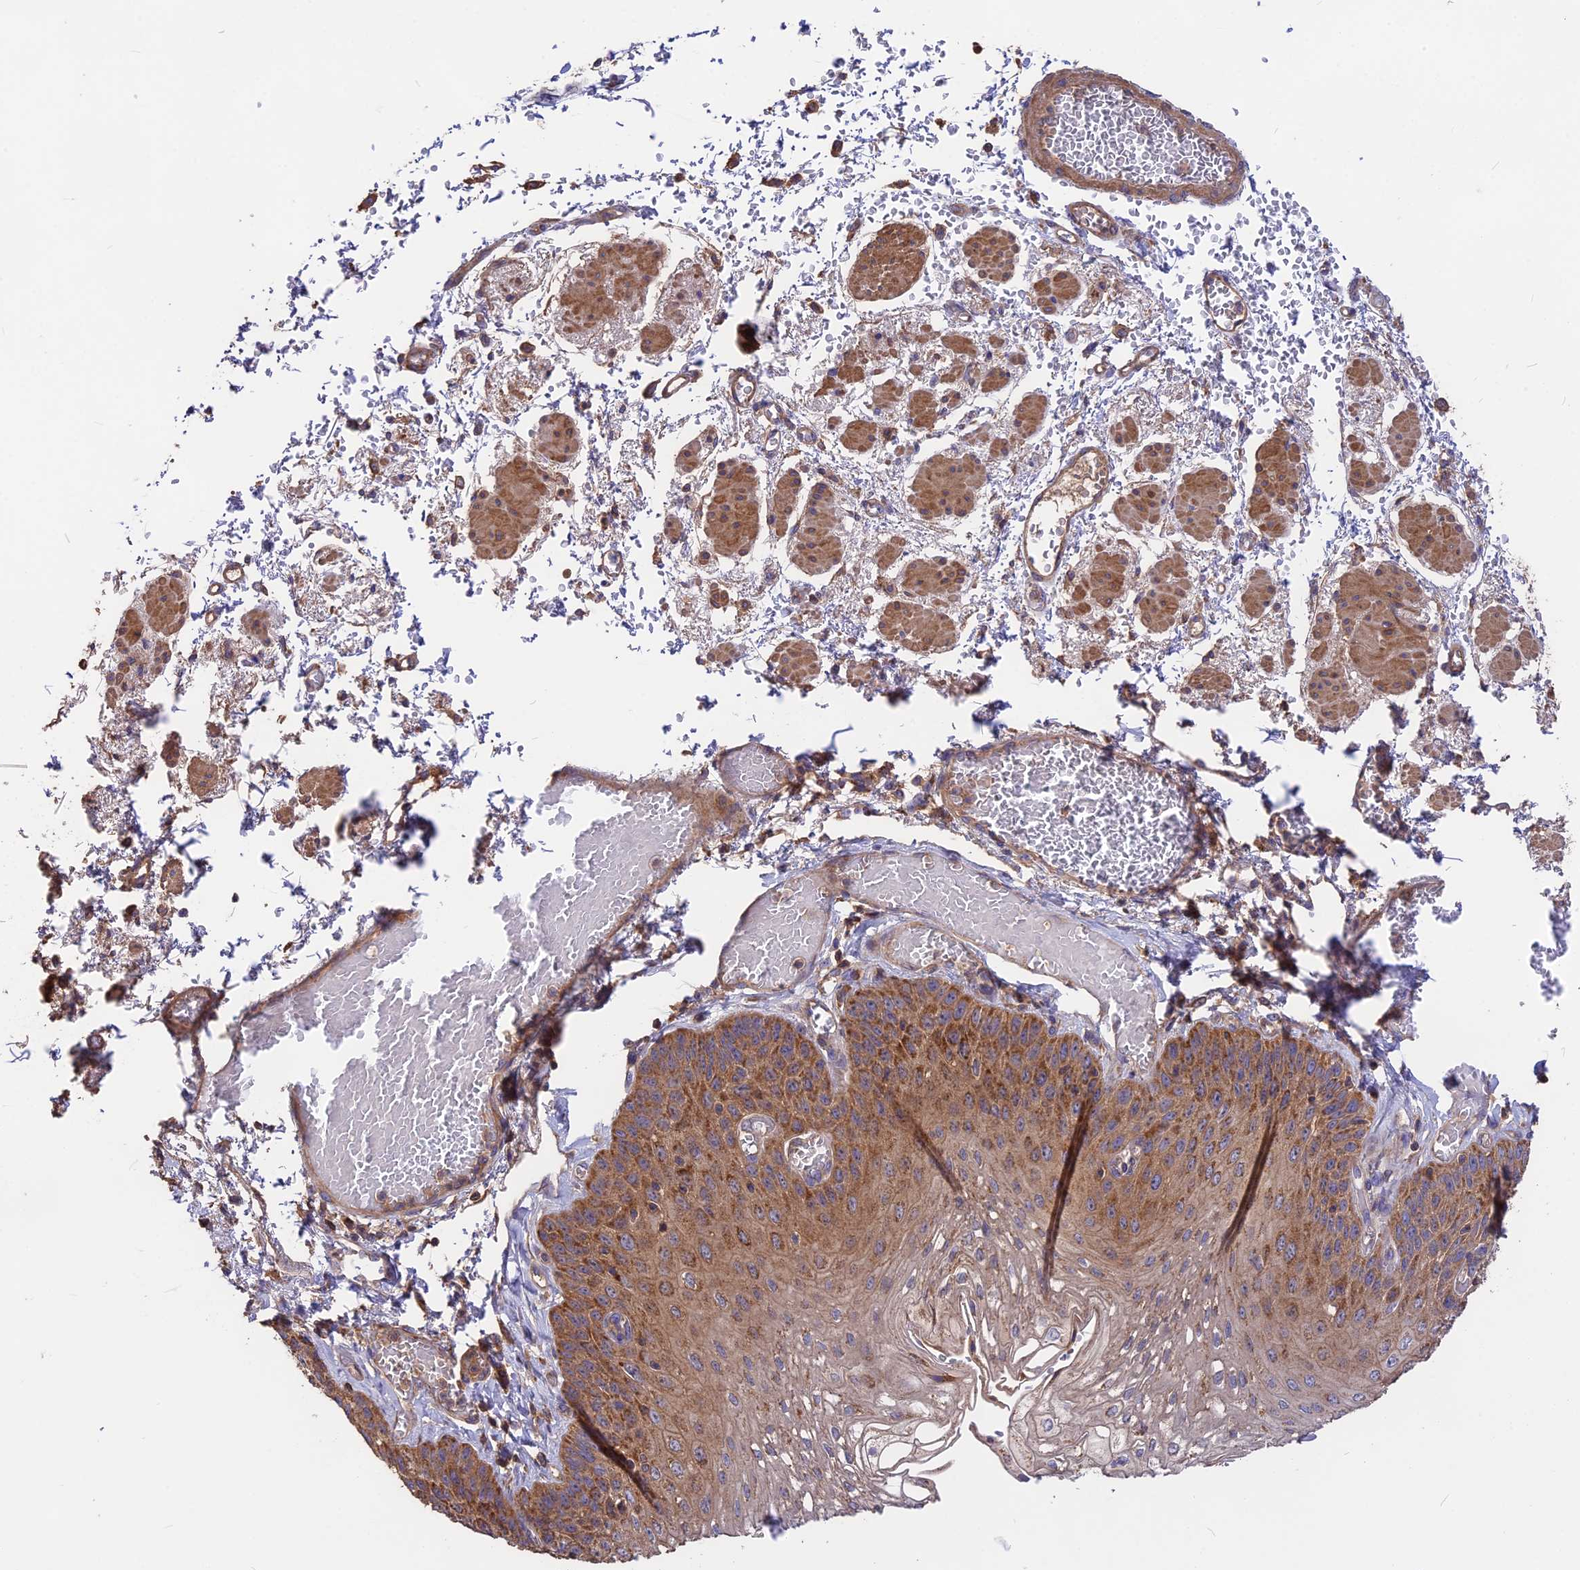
{"staining": {"intensity": "moderate", "quantity": ">75%", "location": "cytoplasmic/membranous"}, "tissue": "esophagus", "cell_type": "Squamous epithelial cells", "image_type": "normal", "snomed": [{"axis": "morphology", "description": "Normal tissue, NOS"}, {"axis": "topography", "description": "Esophagus"}], "caption": "The micrograph reveals staining of normal esophagus, revealing moderate cytoplasmic/membranous protein positivity (brown color) within squamous epithelial cells. (brown staining indicates protein expression, while blue staining denotes nuclei).", "gene": "NUDT8", "patient": {"sex": "male", "age": 81}}